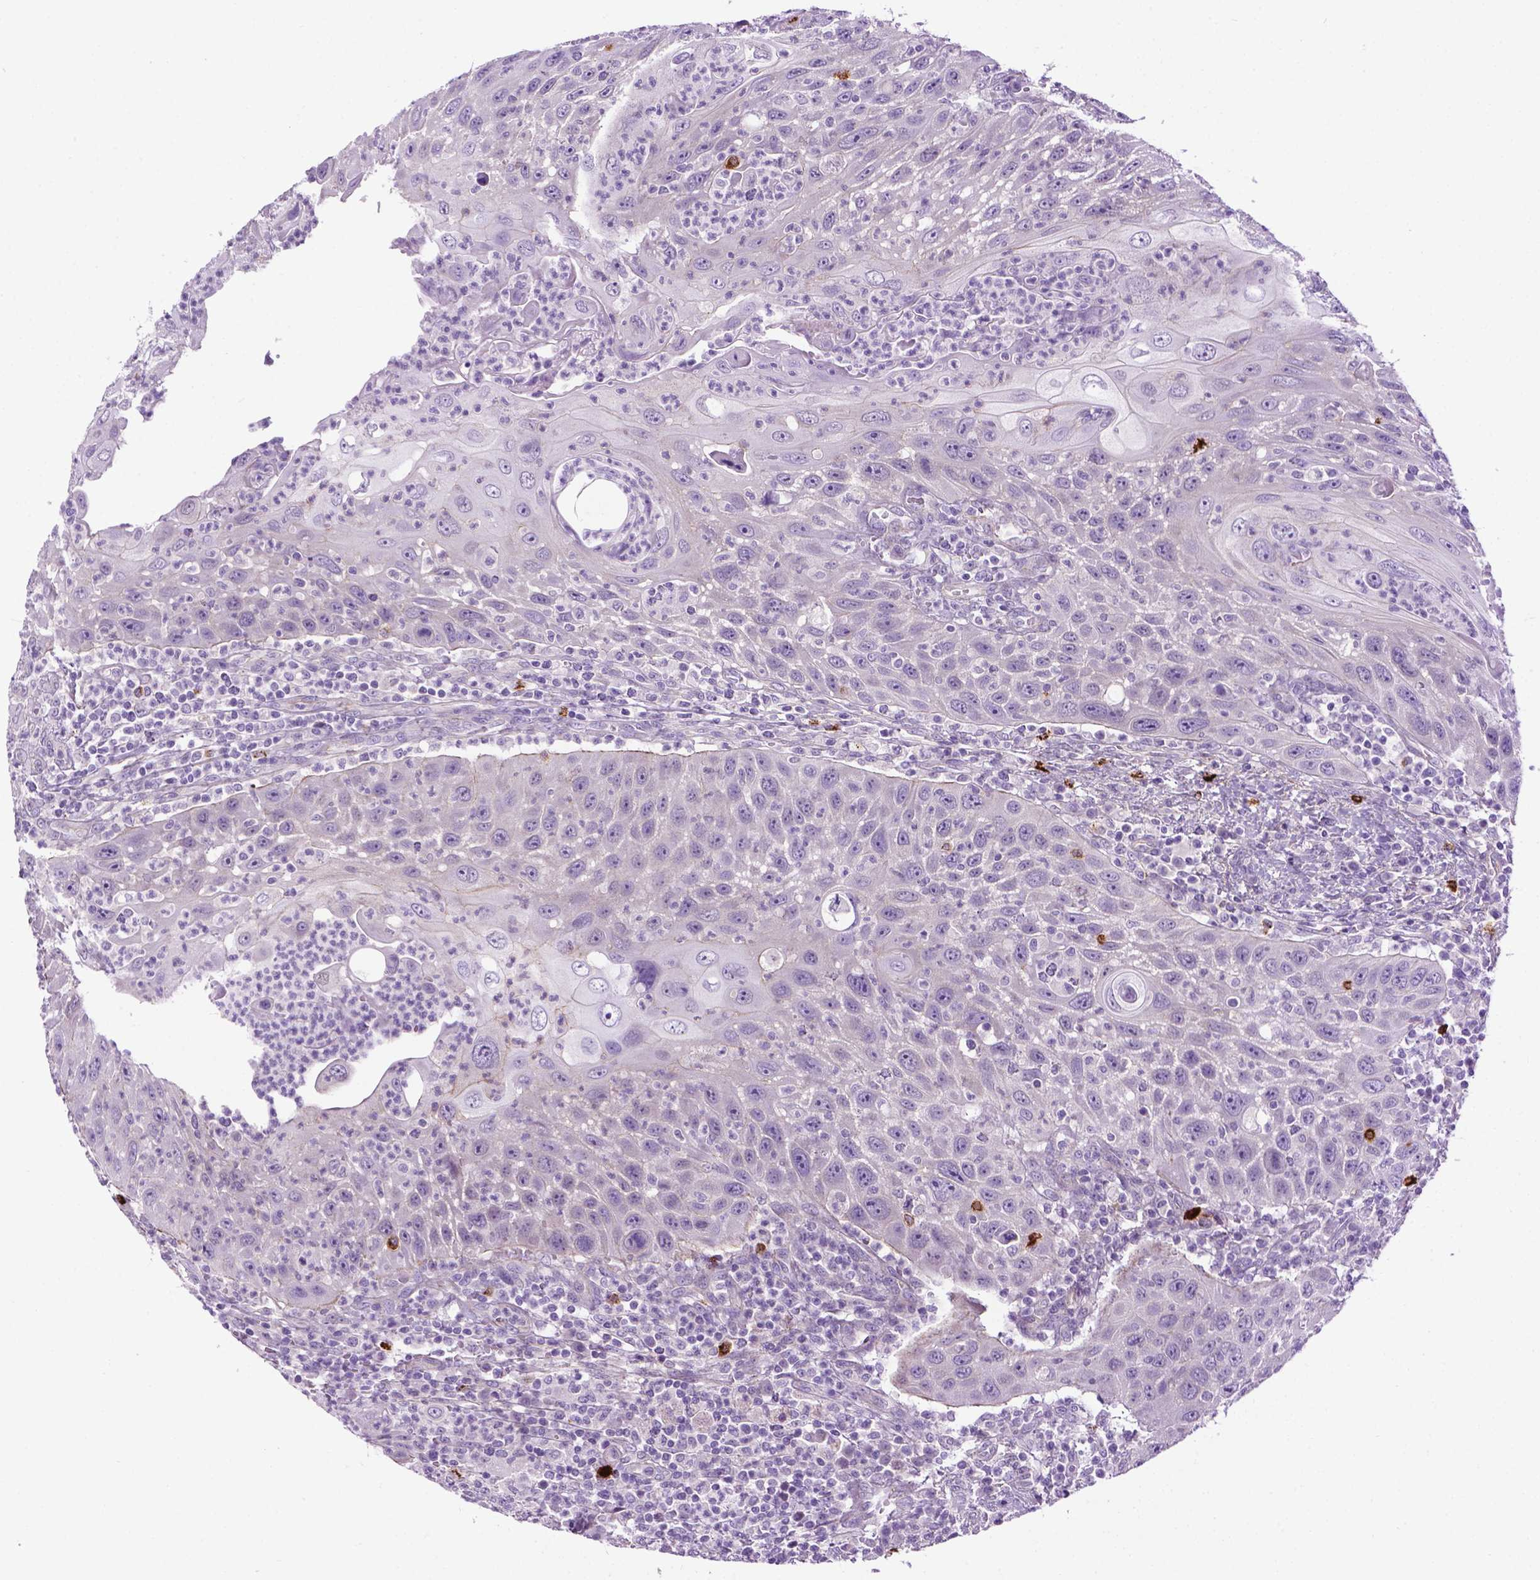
{"staining": {"intensity": "negative", "quantity": "none", "location": "none"}, "tissue": "head and neck cancer", "cell_type": "Tumor cells", "image_type": "cancer", "snomed": [{"axis": "morphology", "description": "Squamous cell carcinoma, NOS"}, {"axis": "topography", "description": "Head-Neck"}], "caption": "Protein analysis of head and neck cancer demonstrates no significant expression in tumor cells.", "gene": "SPECC1L", "patient": {"sex": "male", "age": 69}}